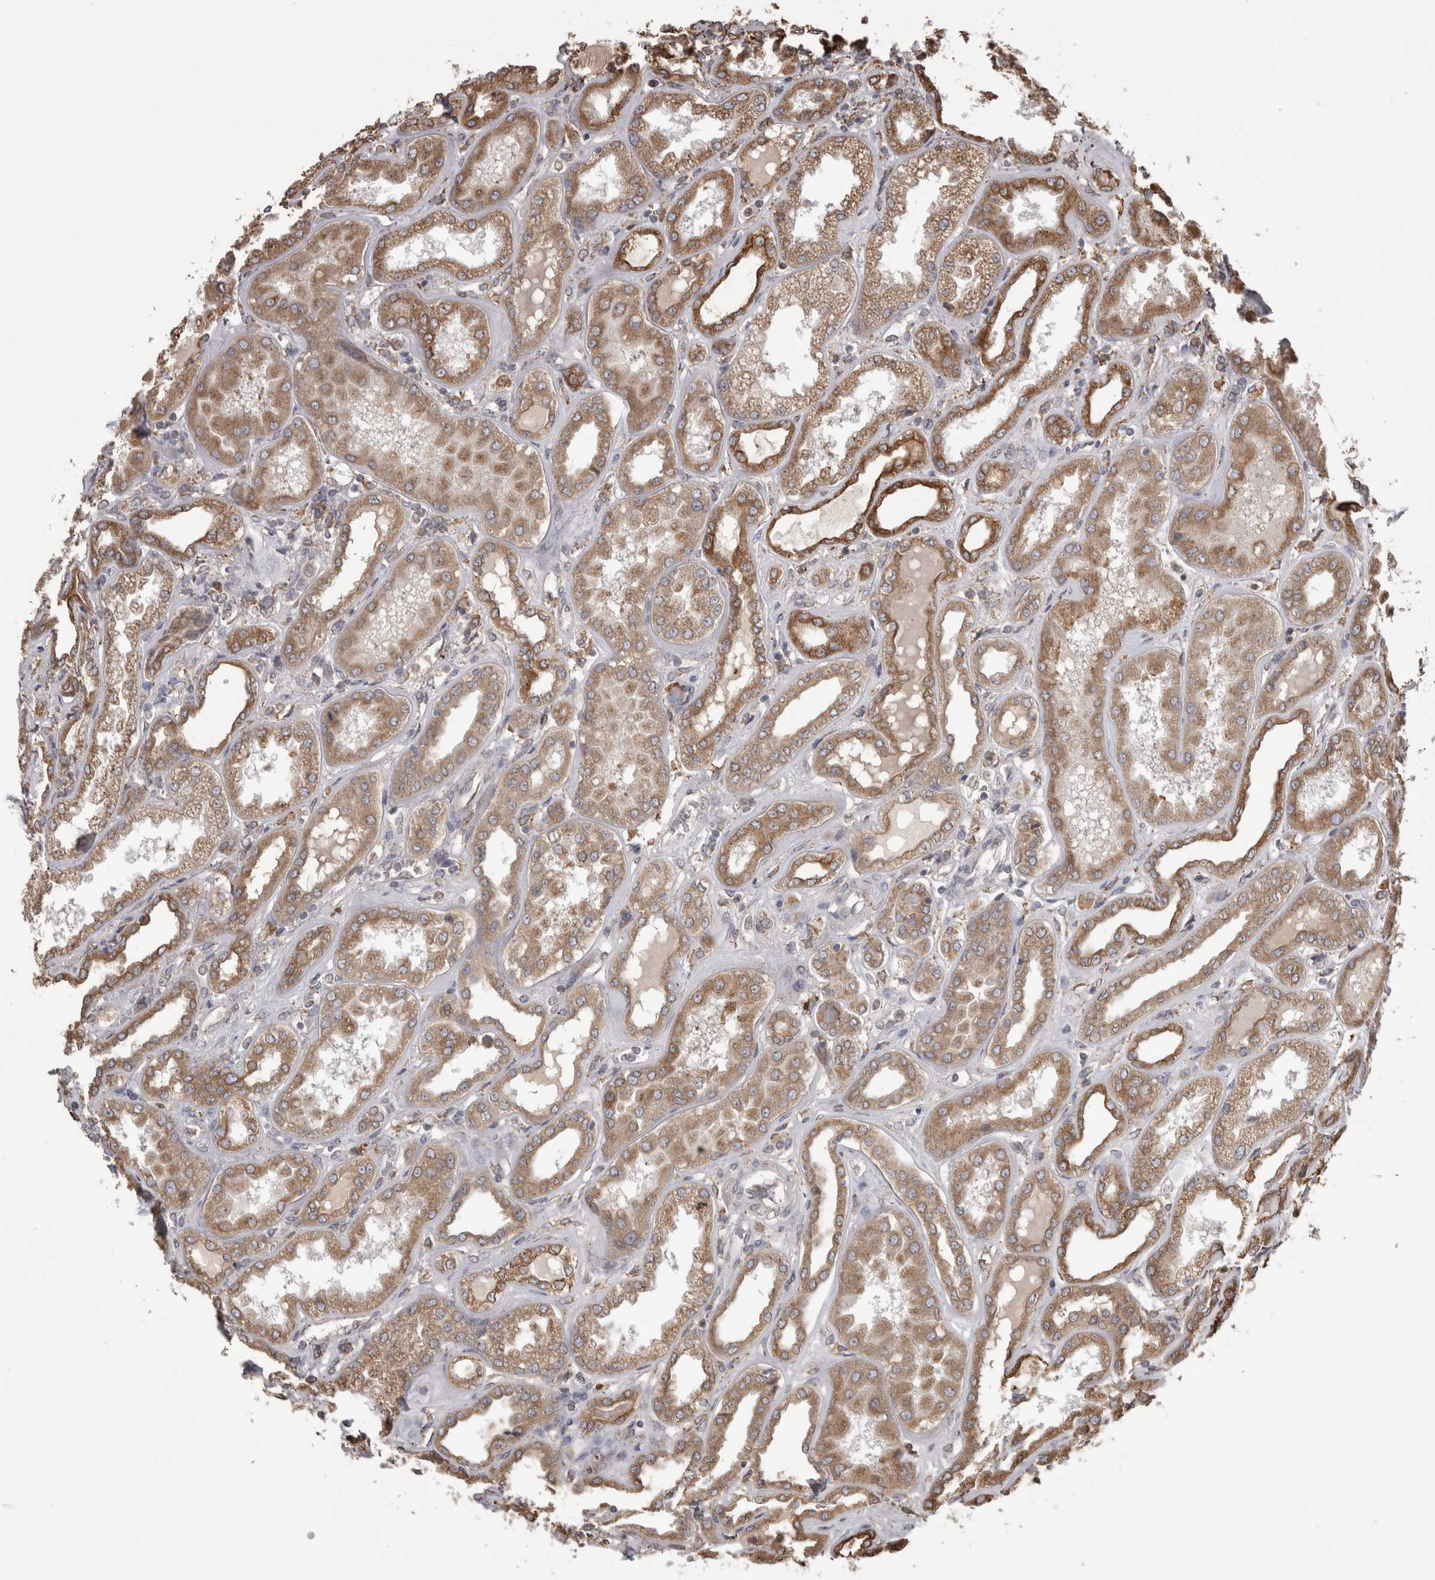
{"staining": {"intensity": "moderate", "quantity": "<25%", "location": "cytoplasmic/membranous"}, "tissue": "kidney", "cell_type": "Cells in glomeruli", "image_type": "normal", "snomed": [{"axis": "morphology", "description": "Normal tissue, NOS"}, {"axis": "topography", "description": "Kidney"}], "caption": "DAB immunohistochemical staining of normal kidney displays moderate cytoplasmic/membranous protein expression in approximately <25% of cells in glomeruli.", "gene": "PON2", "patient": {"sex": "female", "age": 56}}